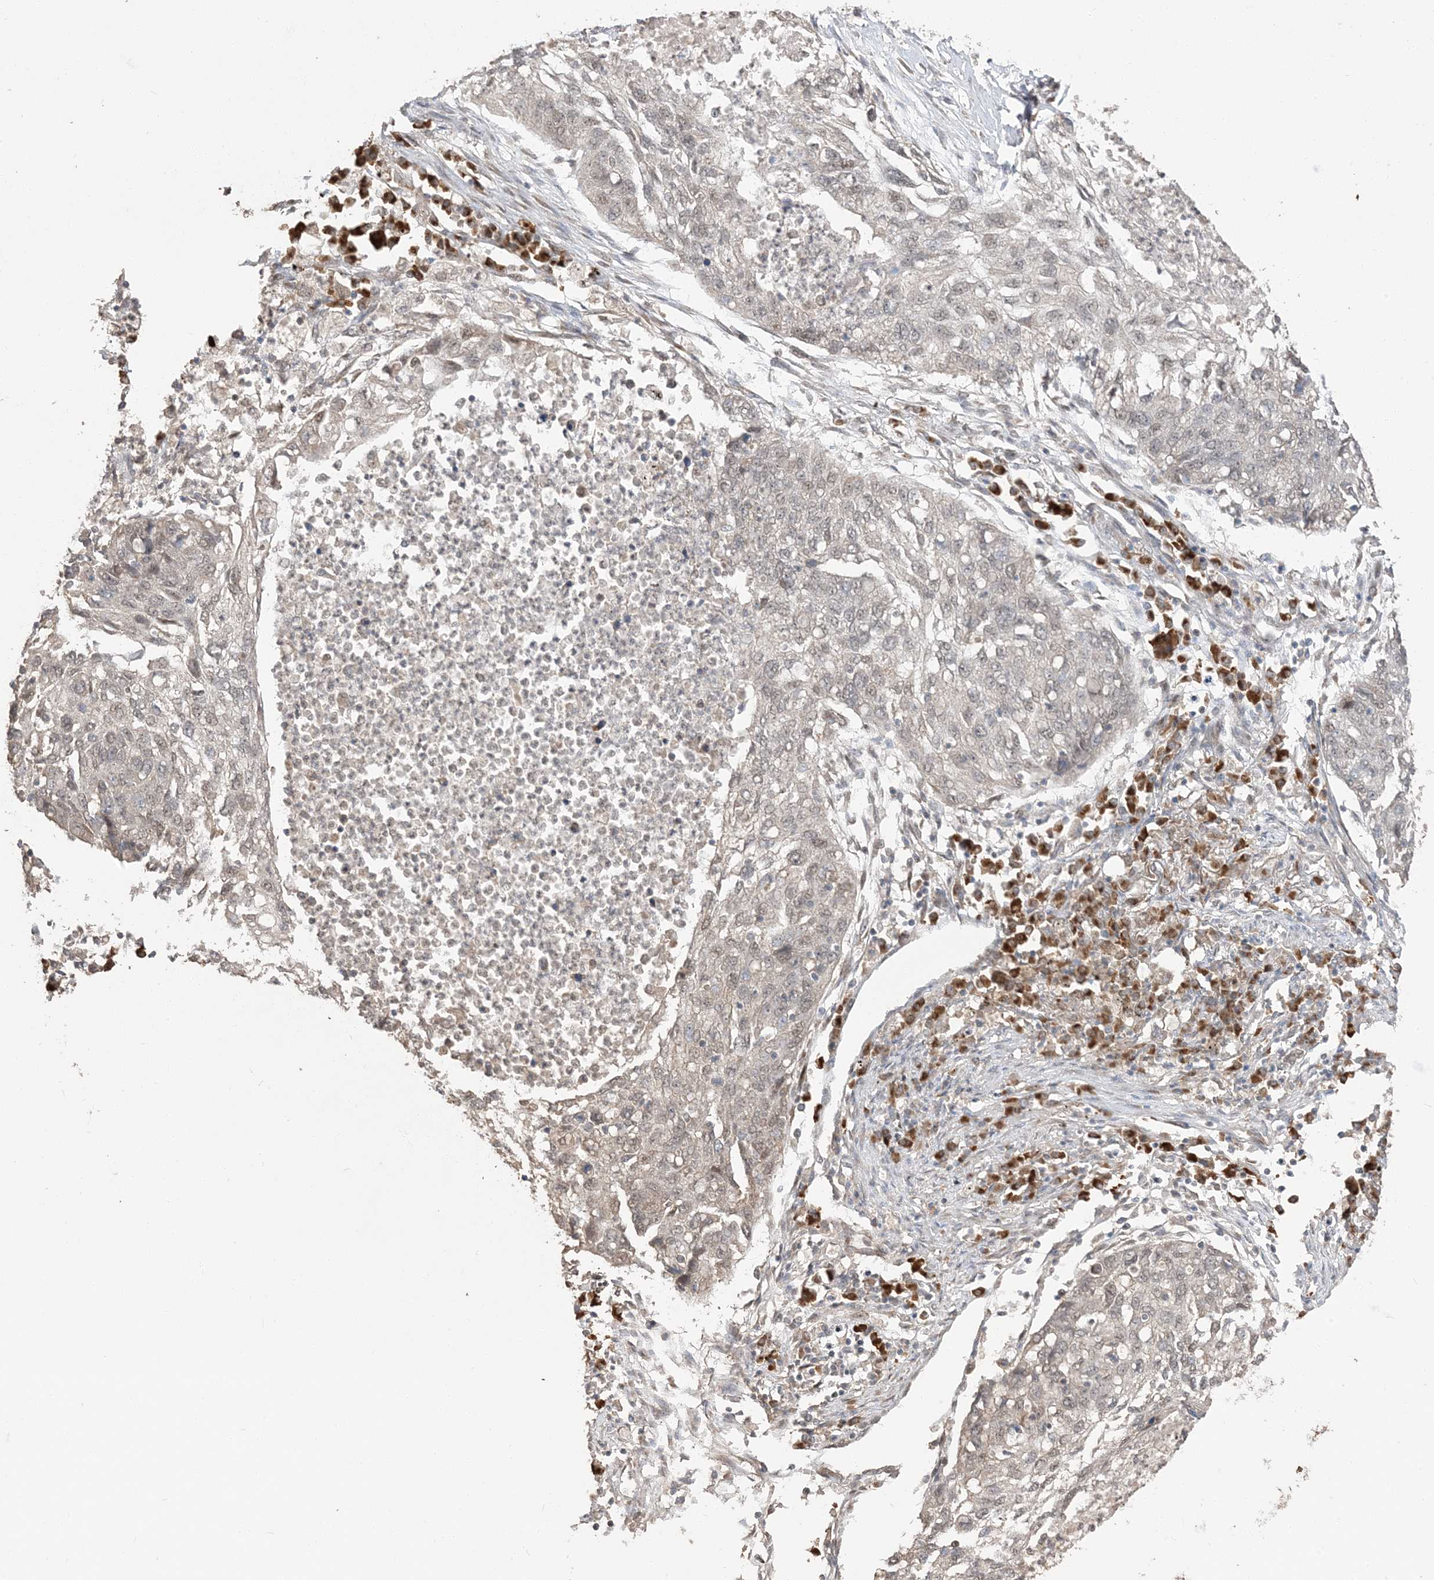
{"staining": {"intensity": "negative", "quantity": "none", "location": "none"}, "tissue": "lung cancer", "cell_type": "Tumor cells", "image_type": "cancer", "snomed": [{"axis": "morphology", "description": "Squamous cell carcinoma, NOS"}, {"axis": "topography", "description": "Lung"}], "caption": "Protein analysis of lung squamous cell carcinoma exhibits no significant positivity in tumor cells.", "gene": "RER1", "patient": {"sex": "female", "age": 63}}